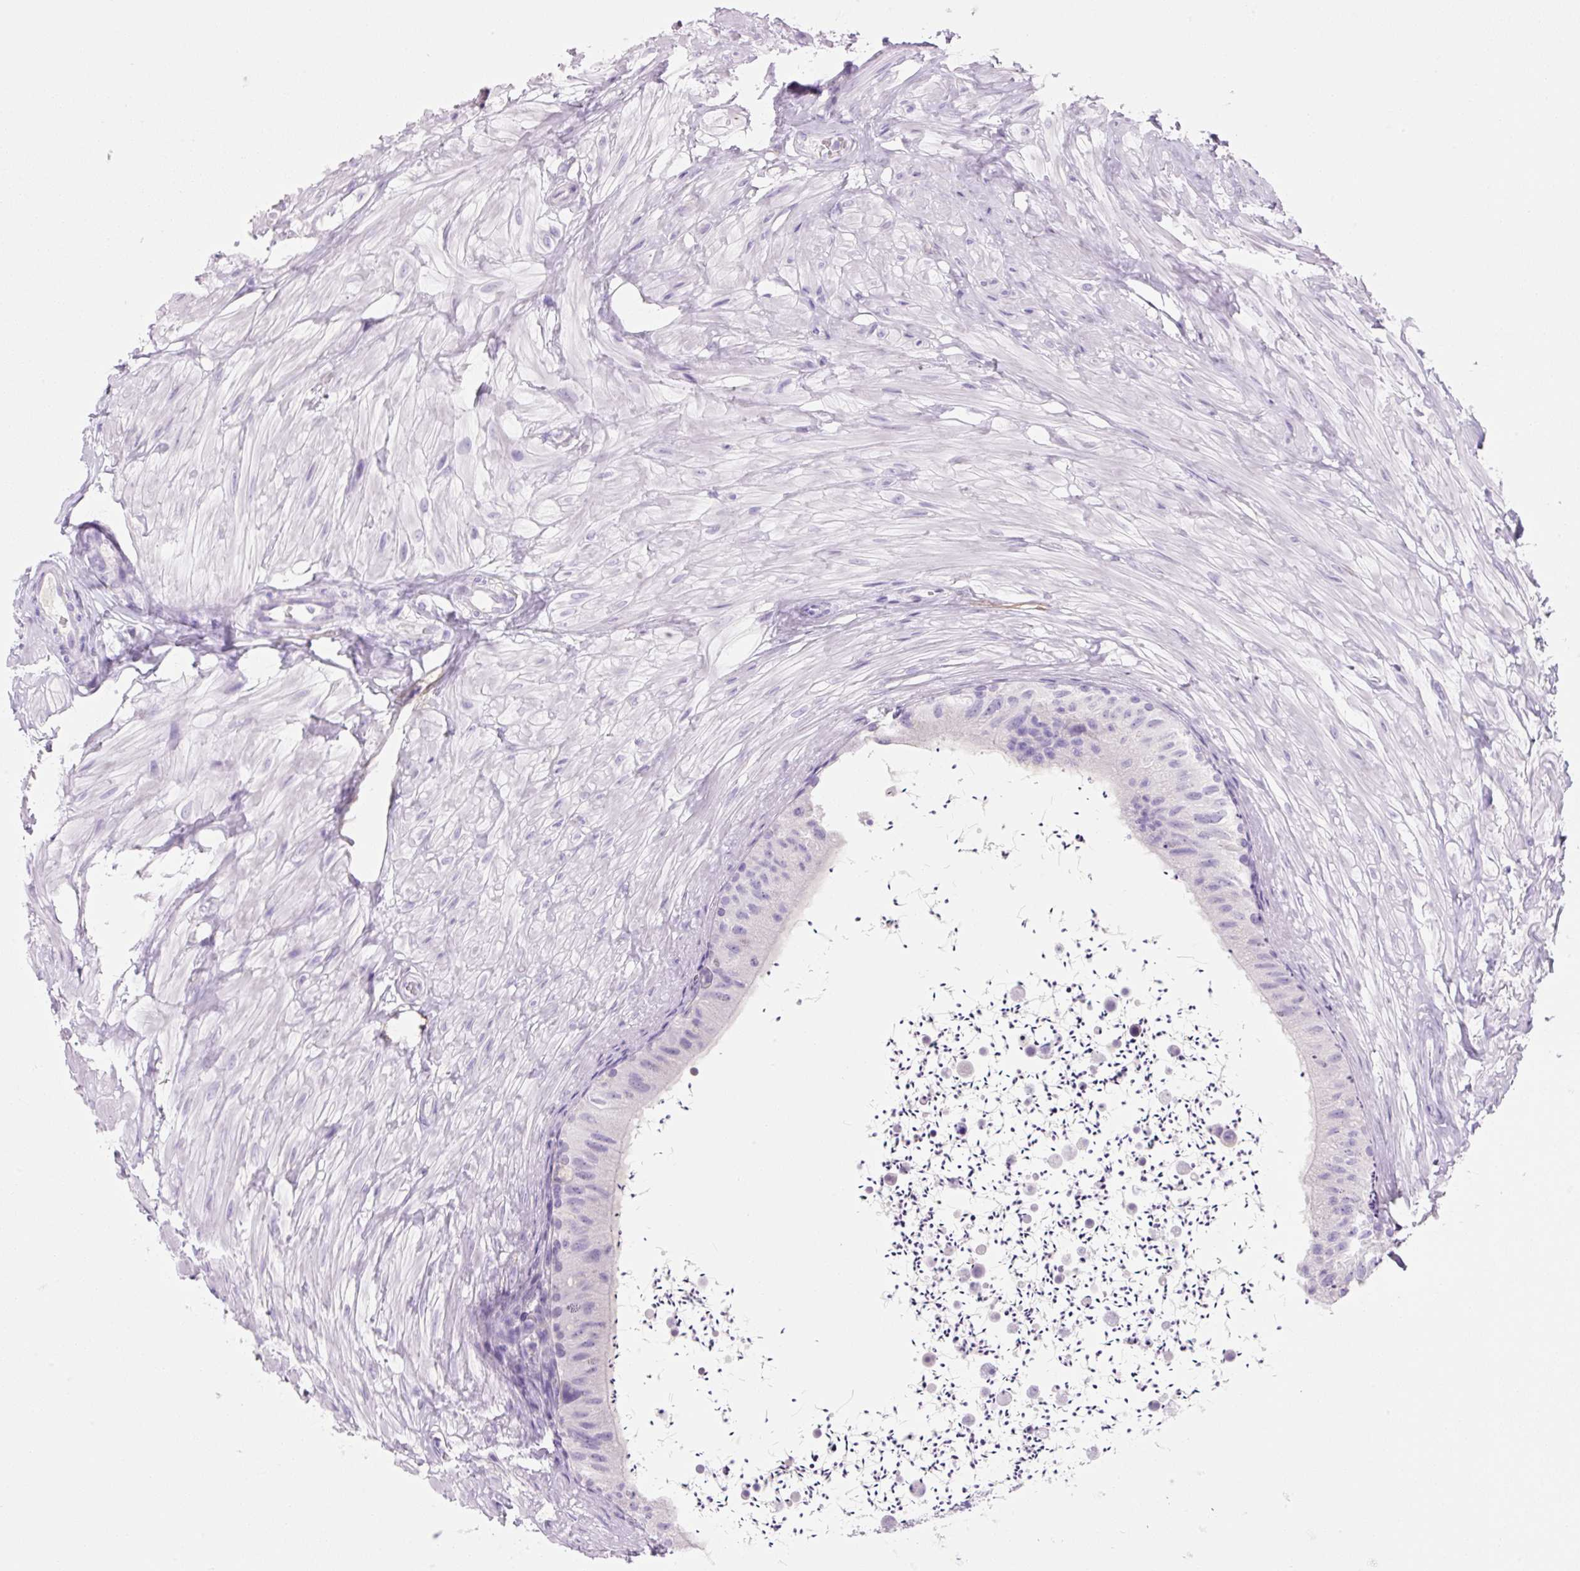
{"staining": {"intensity": "negative", "quantity": "none", "location": "none"}, "tissue": "epididymis", "cell_type": "Glandular cells", "image_type": "normal", "snomed": [{"axis": "morphology", "description": "Normal tissue, NOS"}, {"axis": "topography", "description": "Epididymis"}, {"axis": "topography", "description": "Peripheral nerve tissue"}], "caption": "Micrograph shows no significant protein staining in glandular cells of benign epididymis.", "gene": "FABP5", "patient": {"sex": "male", "age": 32}}